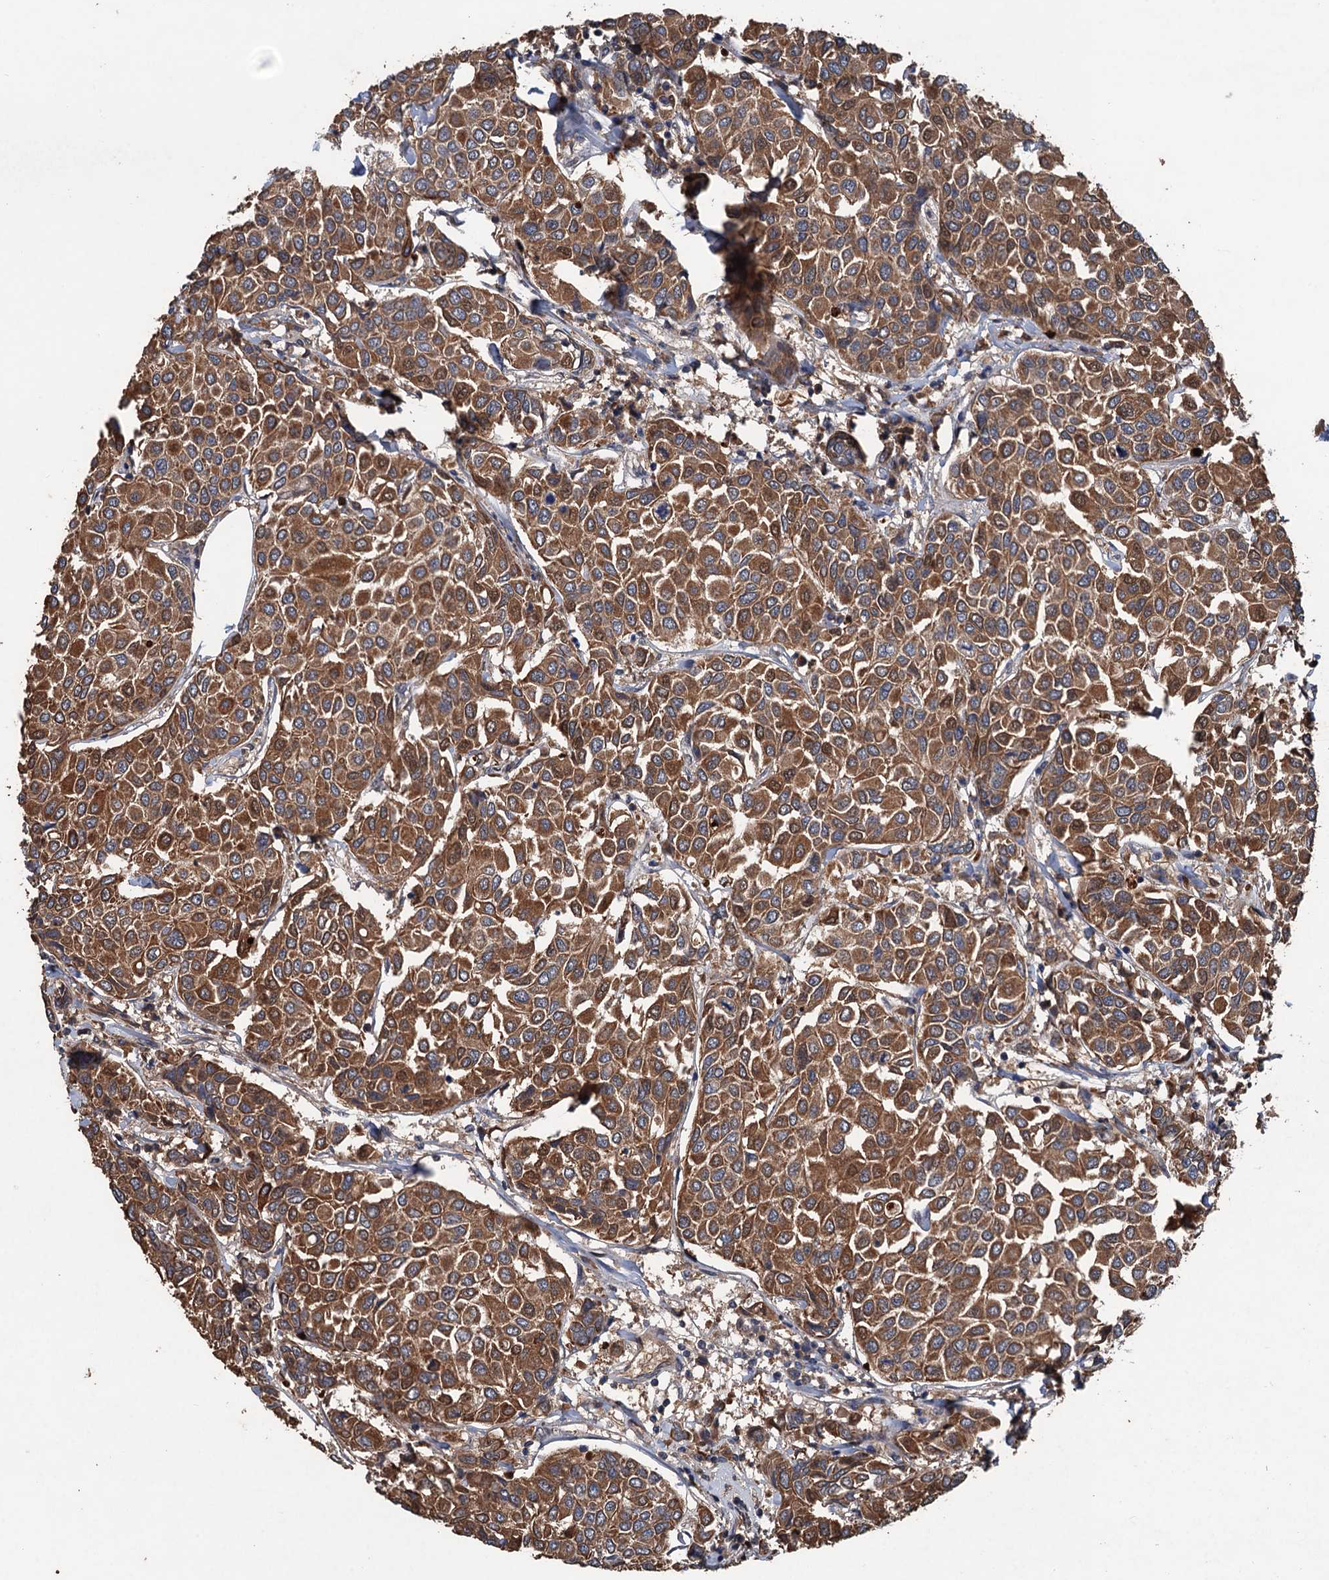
{"staining": {"intensity": "moderate", "quantity": ">75%", "location": "cytoplasmic/membranous"}, "tissue": "breast cancer", "cell_type": "Tumor cells", "image_type": "cancer", "snomed": [{"axis": "morphology", "description": "Duct carcinoma"}, {"axis": "topography", "description": "Breast"}], "caption": "Immunohistochemistry image of neoplastic tissue: human invasive ductal carcinoma (breast) stained using IHC demonstrates medium levels of moderate protein expression localized specifically in the cytoplasmic/membranous of tumor cells, appearing as a cytoplasmic/membranous brown color.", "gene": "ZNF438", "patient": {"sex": "female", "age": 55}}